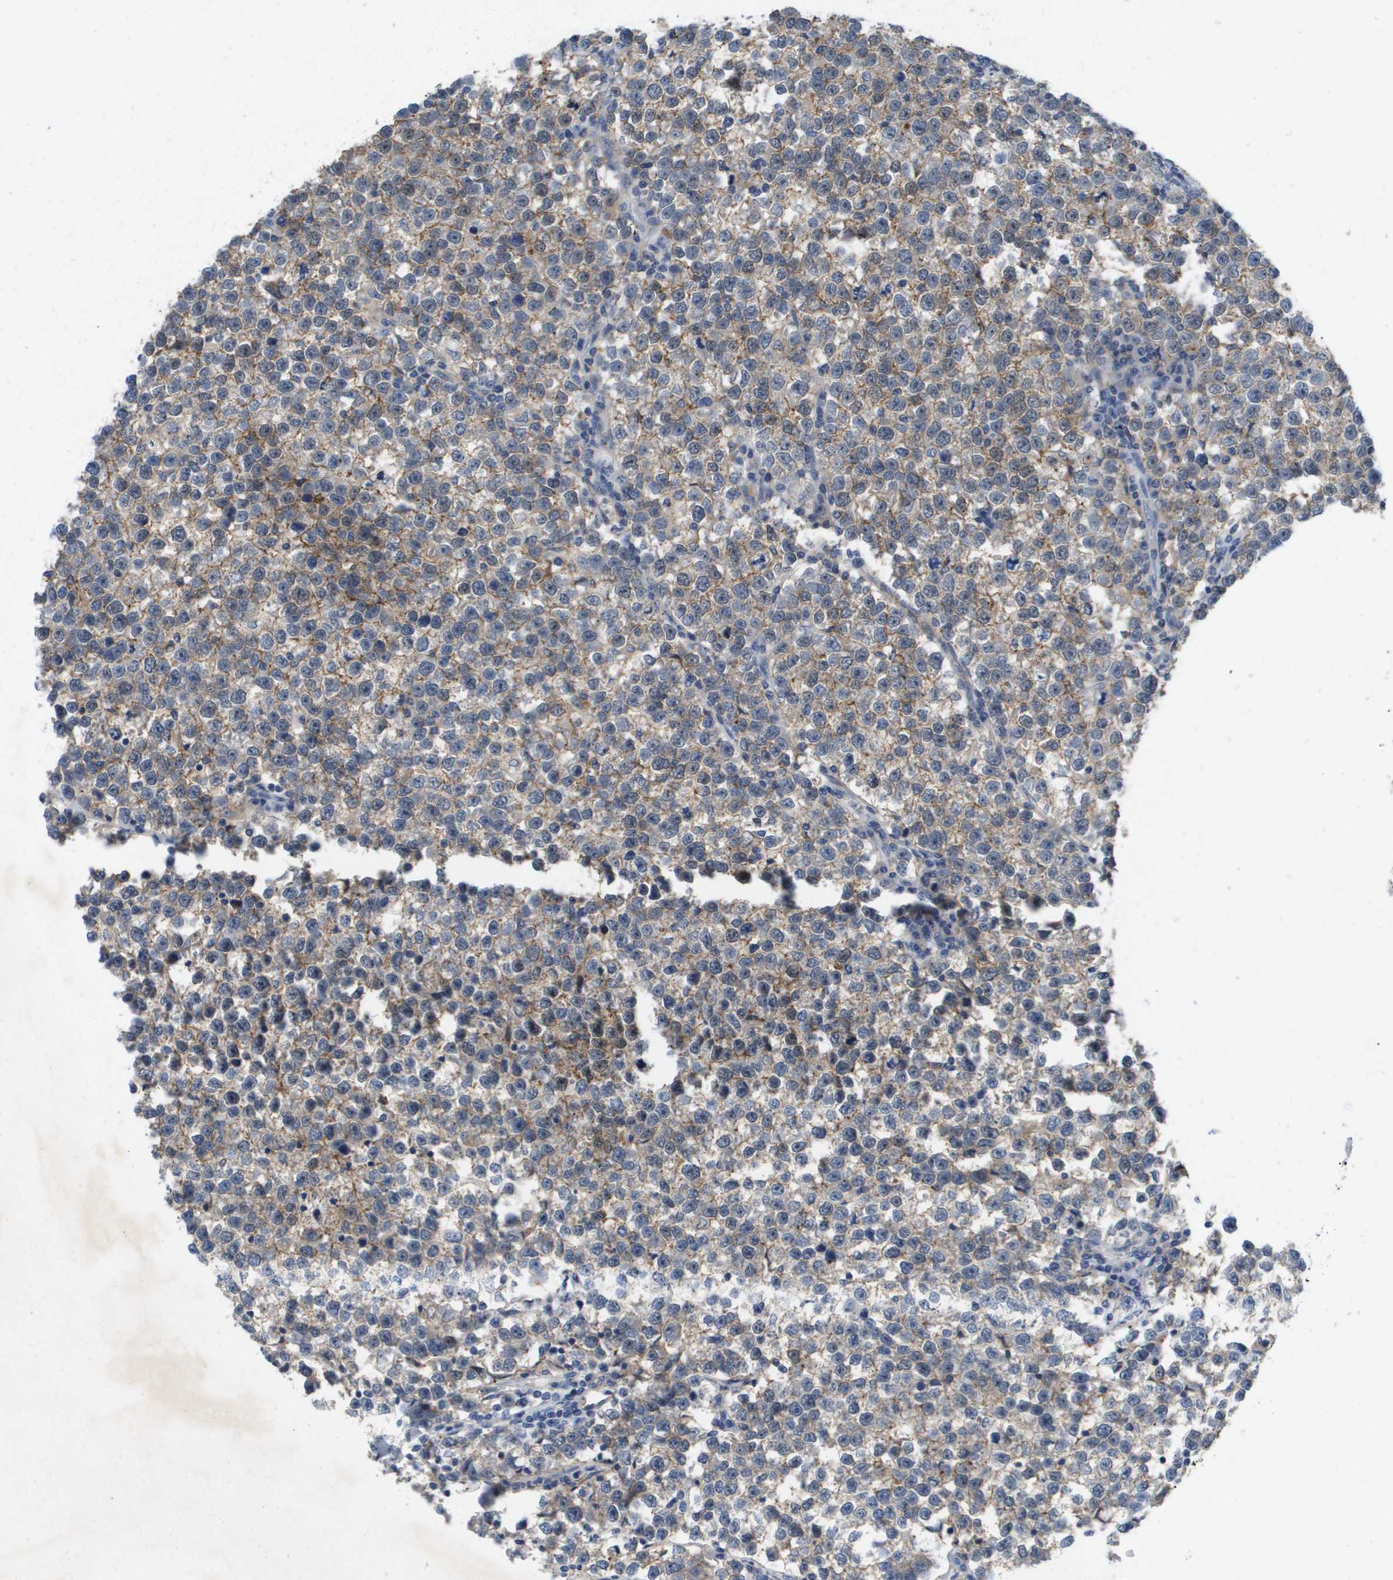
{"staining": {"intensity": "weak", "quantity": ">75%", "location": "cytoplasmic/membranous"}, "tissue": "testis cancer", "cell_type": "Tumor cells", "image_type": "cancer", "snomed": [{"axis": "morphology", "description": "Normal tissue, NOS"}, {"axis": "morphology", "description": "Seminoma, NOS"}, {"axis": "topography", "description": "Testis"}], "caption": "High-magnification brightfield microscopy of seminoma (testis) stained with DAB (brown) and counterstained with hematoxylin (blue). tumor cells exhibit weak cytoplasmic/membranous staining is appreciated in approximately>75% of cells.", "gene": "LIPG", "patient": {"sex": "male", "age": 43}}